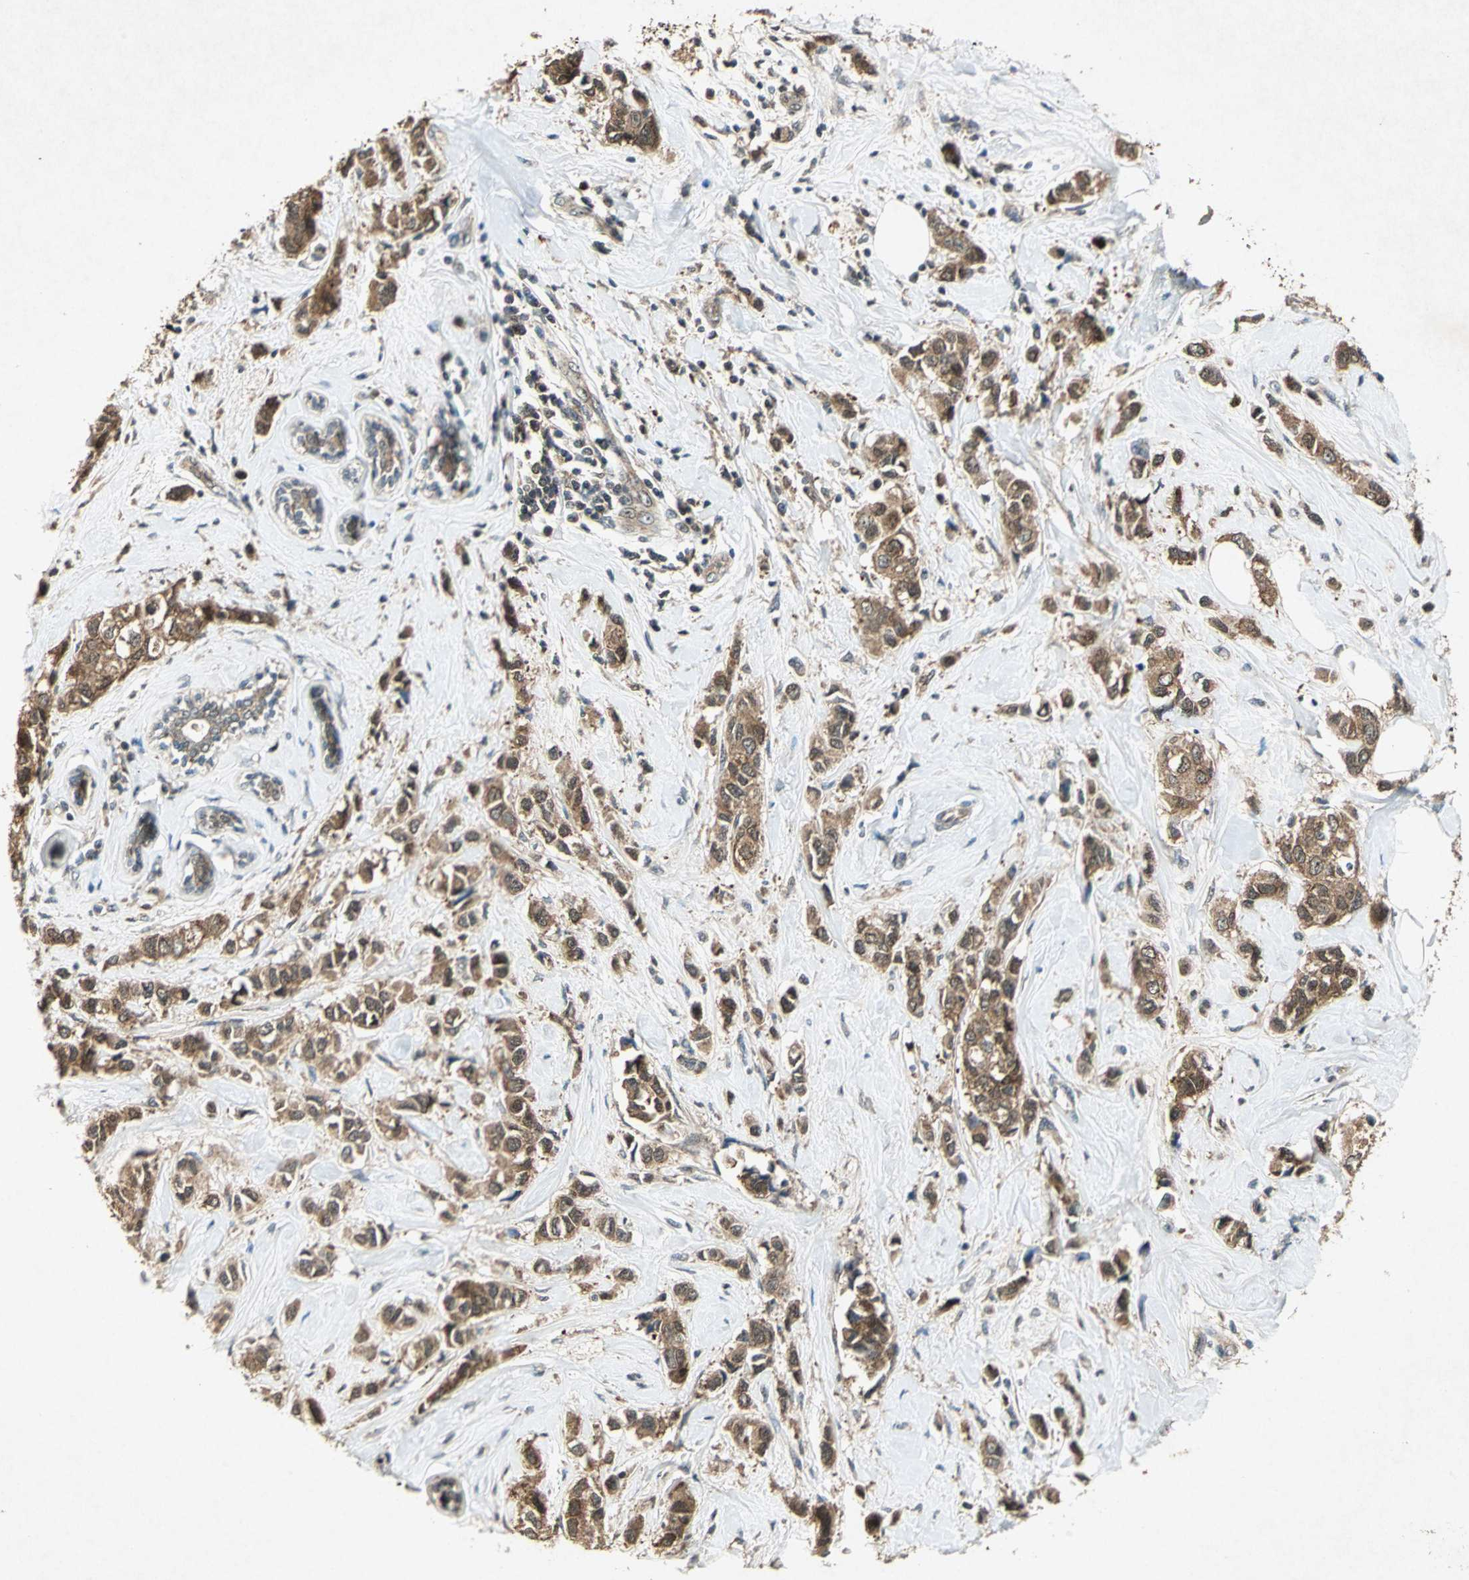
{"staining": {"intensity": "strong", "quantity": ">75%", "location": "cytoplasmic/membranous"}, "tissue": "breast cancer", "cell_type": "Tumor cells", "image_type": "cancer", "snomed": [{"axis": "morphology", "description": "Duct carcinoma"}, {"axis": "topography", "description": "Breast"}], "caption": "Breast cancer stained for a protein displays strong cytoplasmic/membranous positivity in tumor cells.", "gene": "AHSA1", "patient": {"sex": "female", "age": 50}}